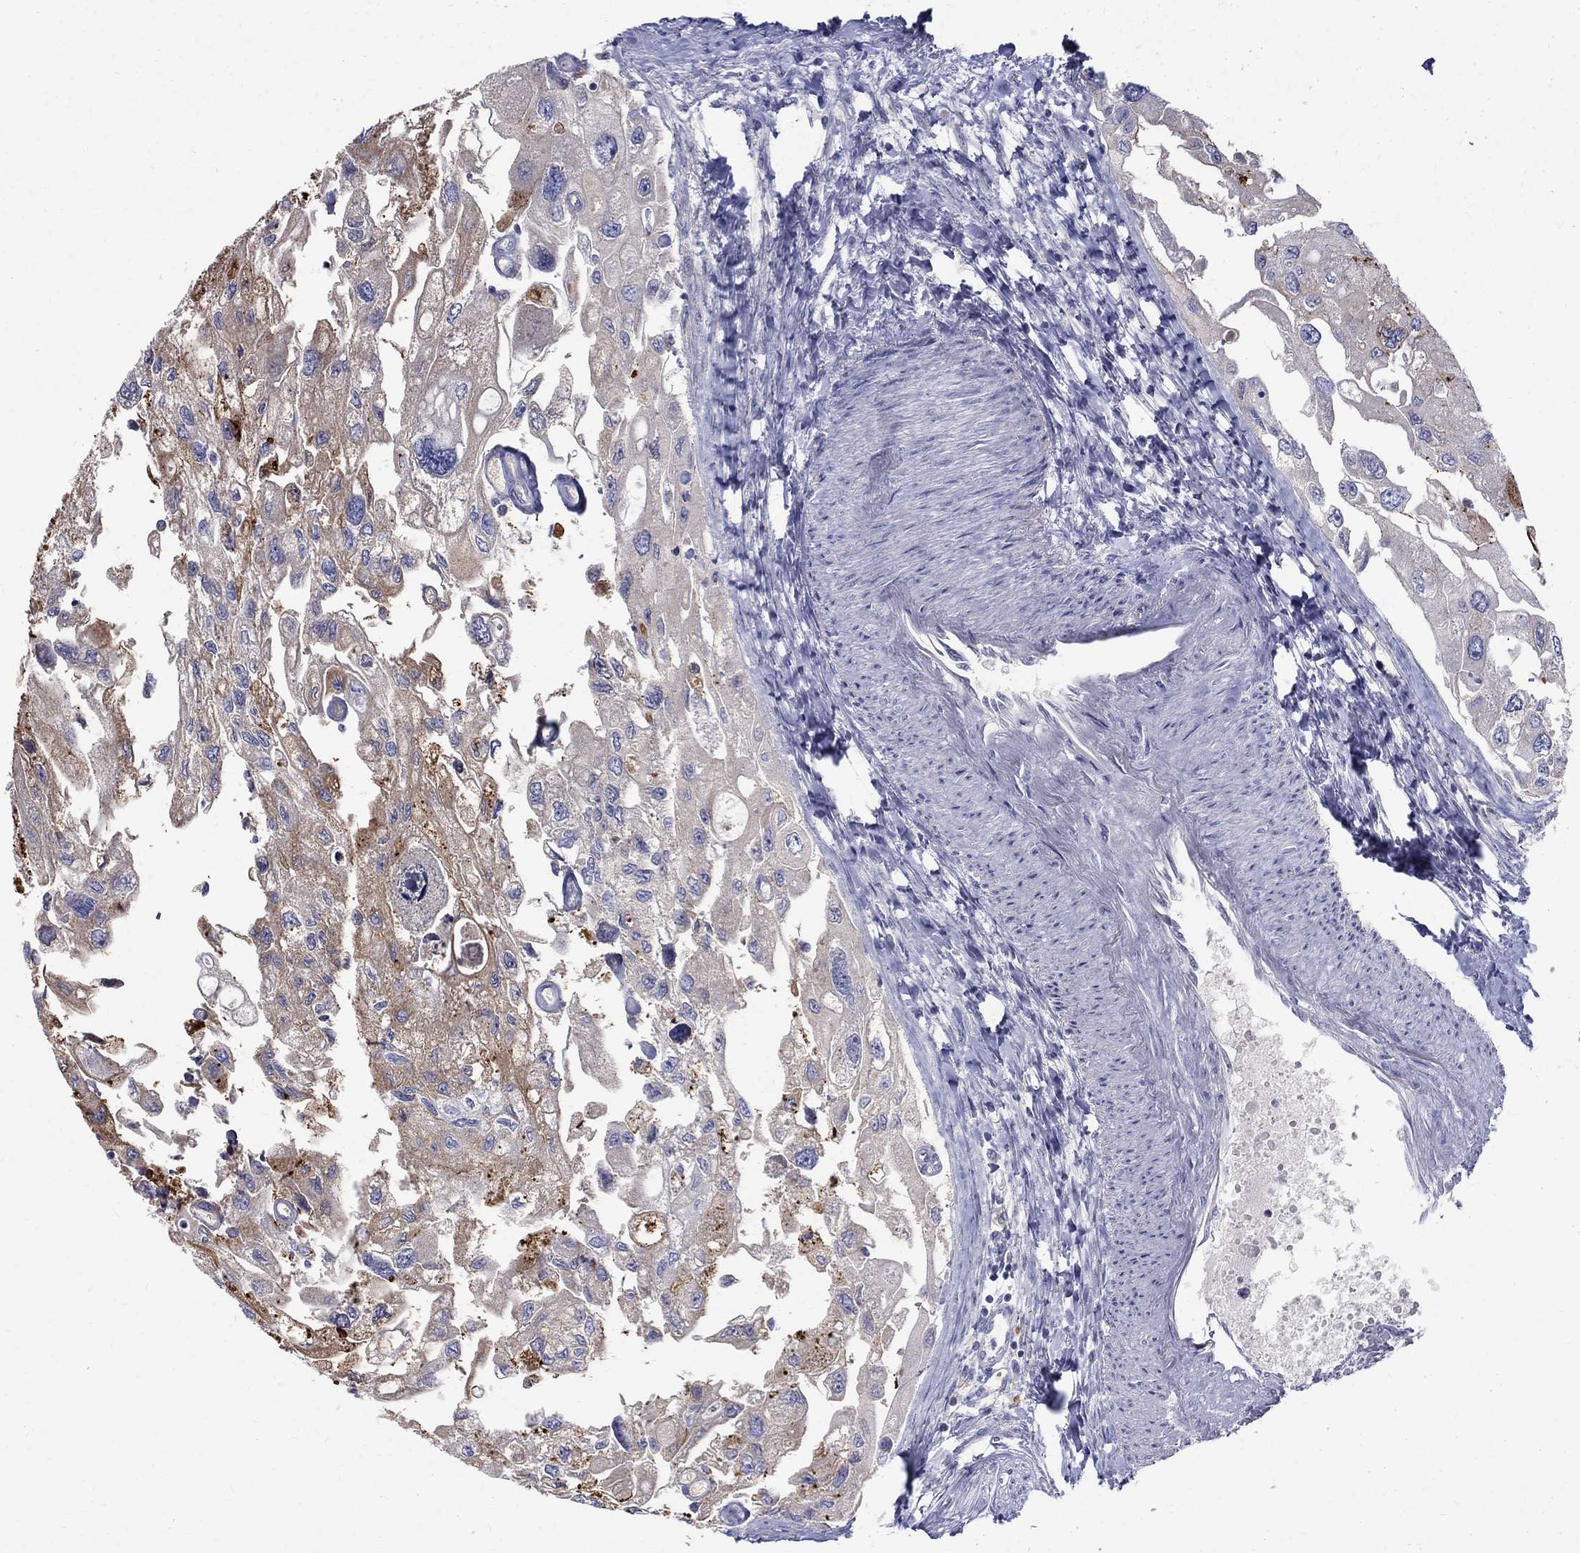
{"staining": {"intensity": "moderate", "quantity": "25%-75%", "location": "cytoplasmic/membranous"}, "tissue": "urothelial cancer", "cell_type": "Tumor cells", "image_type": "cancer", "snomed": [{"axis": "morphology", "description": "Urothelial carcinoma, High grade"}, {"axis": "topography", "description": "Urinary bladder"}], "caption": "Protein staining by IHC exhibits moderate cytoplasmic/membranous staining in approximately 25%-75% of tumor cells in urothelial cancer.", "gene": "AGER", "patient": {"sex": "male", "age": 59}}